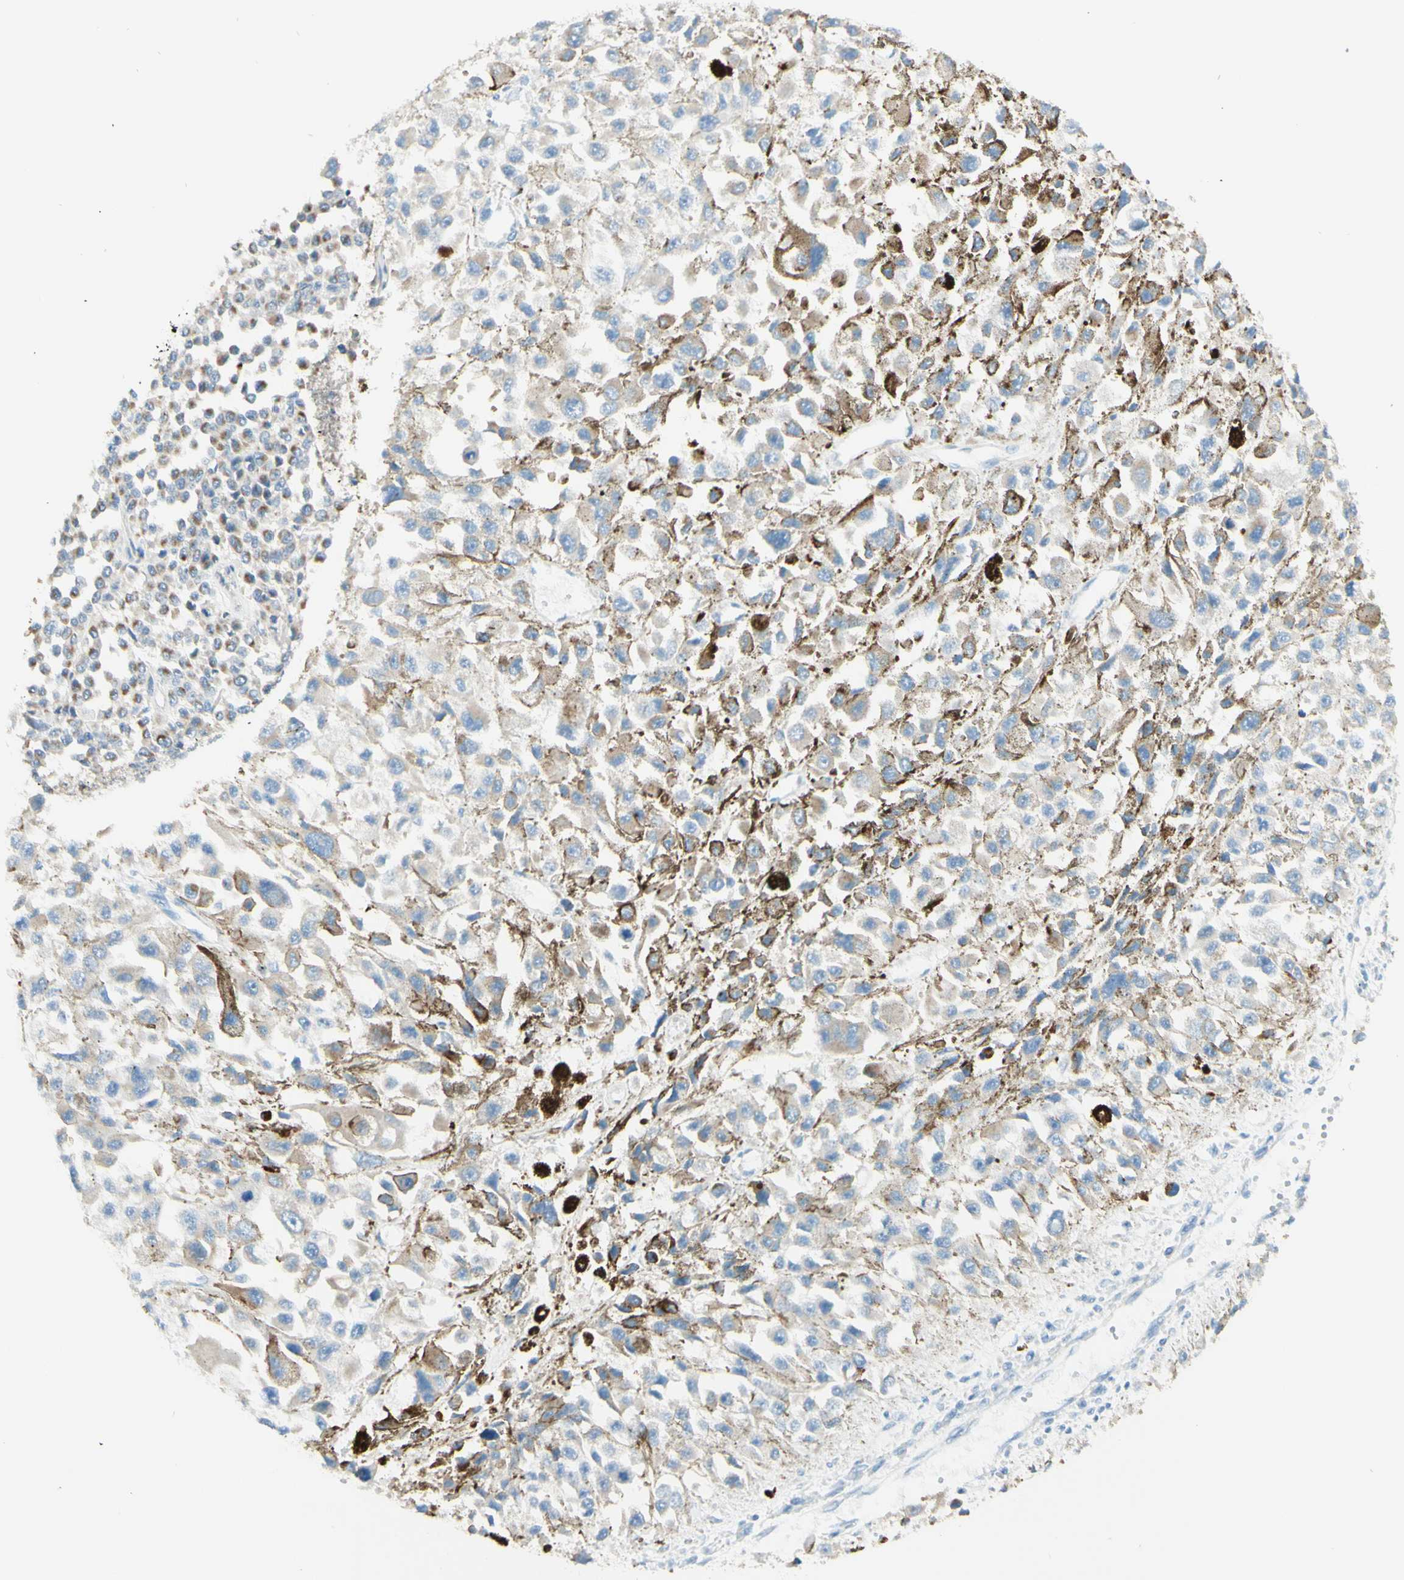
{"staining": {"intensity": "weak", "quantity": "<25%", "location": "cytoplasmic/membranous"}, "tissue": "melanoma", "cell_type": "Tumor cells", "image_type": "cancer", "snomed": [{"axis": "morphology", "description": "Malignant melanoma, Metastatic site"}, {"axis": "topography", "description": "Lymph node"}], "caption": "IHC histopathology image of malignant melanoma (metastatic site) stained for a protein (brown), which shows no expression in tumor cells.", "gene": "ARMC10", "patient": {"sex": "male", "age": 59}}